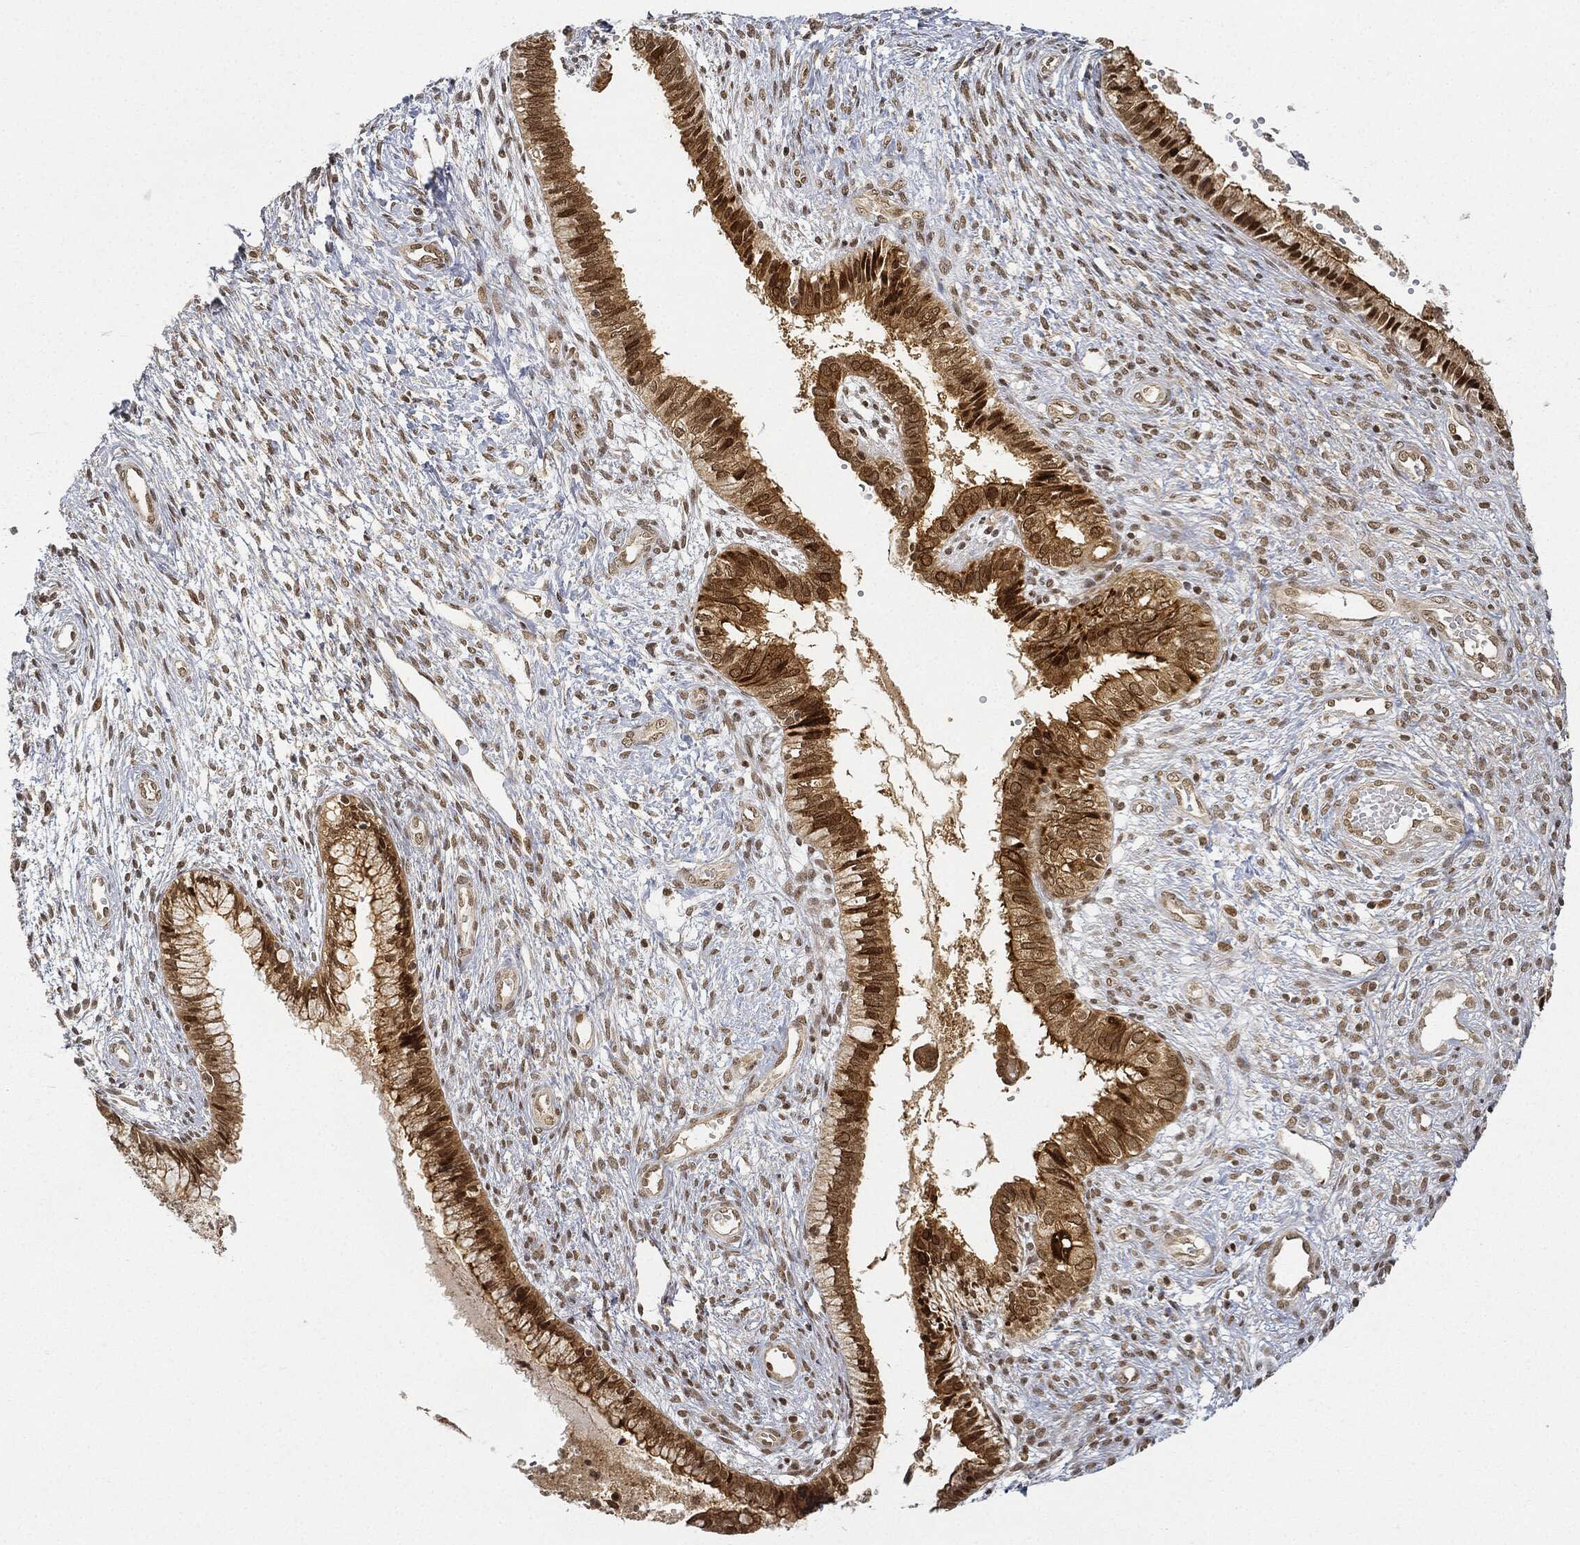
{"staining": {"intensity": "strong", "quantity": "25%-75%", "location": "cytoplasmic/membranous,nuclear"}, "tissue": "cervical cancer", "cell_type": "Tumor cells", "image_type": "cancer", "snomed": [{"axis": "morphology", "description": "Normal tissue, NOS"}, {"axis": "morphology", "description": "Squamous cell carcinoma, NOS"}, {"axis": "topography", "description": "Cervix"}], "caption": "Protein expression by immunohistochemistry (IHC) displays strong cytoplasmic/membranous and nuclear positivity in about 25%-75% of tumor cells in squamous cell carcinoma (cervical). (Stains: DAB (3,3'-diaminobenzidine) in brown, nuclei in blue, Microscopy: brightfield microscopy at high magnification).", "gene": "CIB1", "patient": {"sex": "female", "age": 39}}